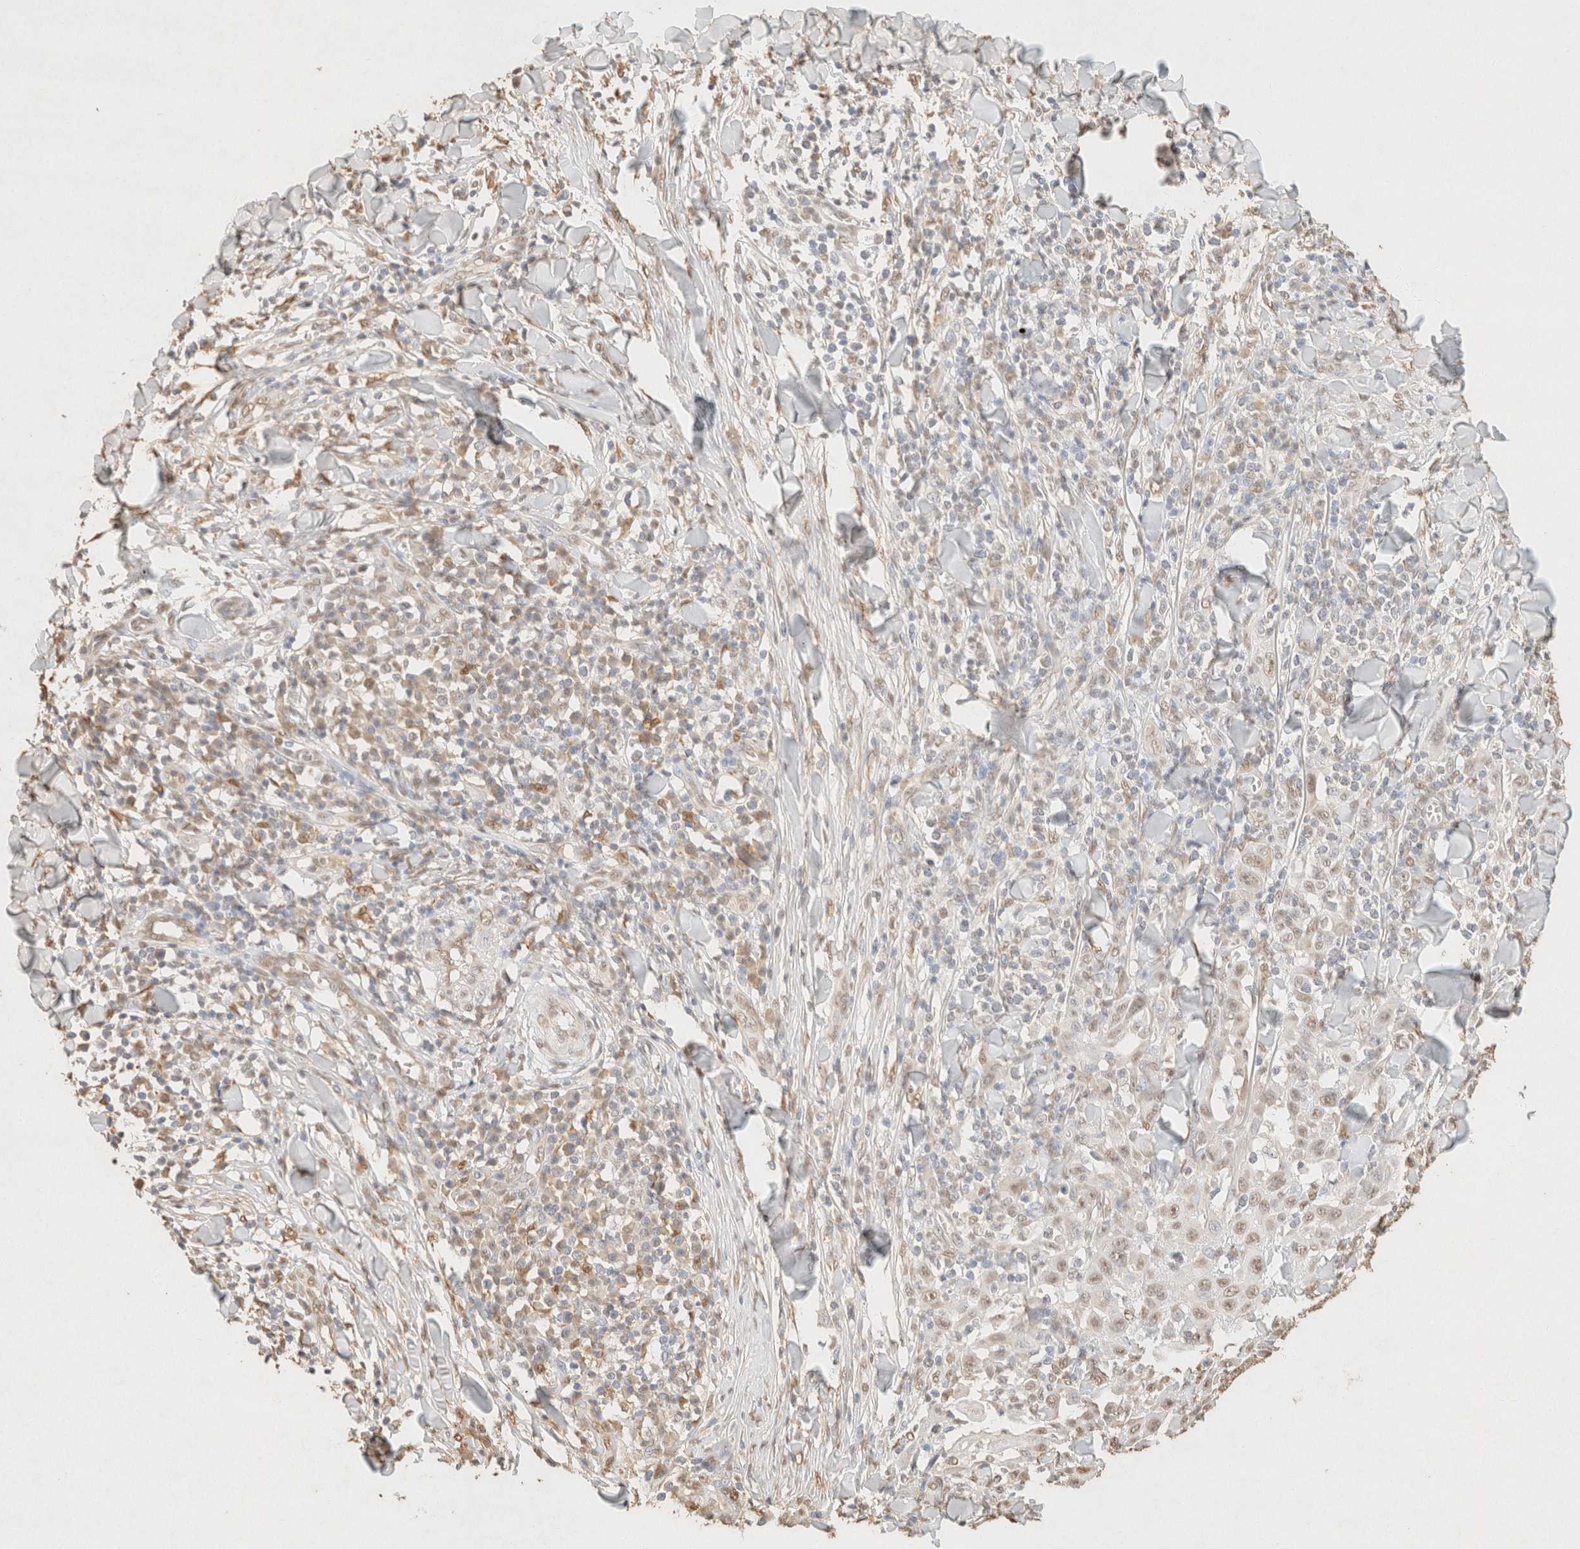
{"staining": {"intensity": "weak", "quantity": "25%-75%", "location": "nuclear"}, "tissue": "skin cancer", "cell_type": "Tumor cells", "image_type": "cancer", "snomed": [{"axis": "morphology", "description": "Squamous cell carcinoma, NOS"}, {"axis": "topography", "description": "Skin"}], "caption": "Immunohistochemical staining of human skin cancer reveals weak nuclear protein expression in approximately 25%-75% of tumor cells.", "gene": "S100A13", "patient": {"sex": "male", "age": 24}}